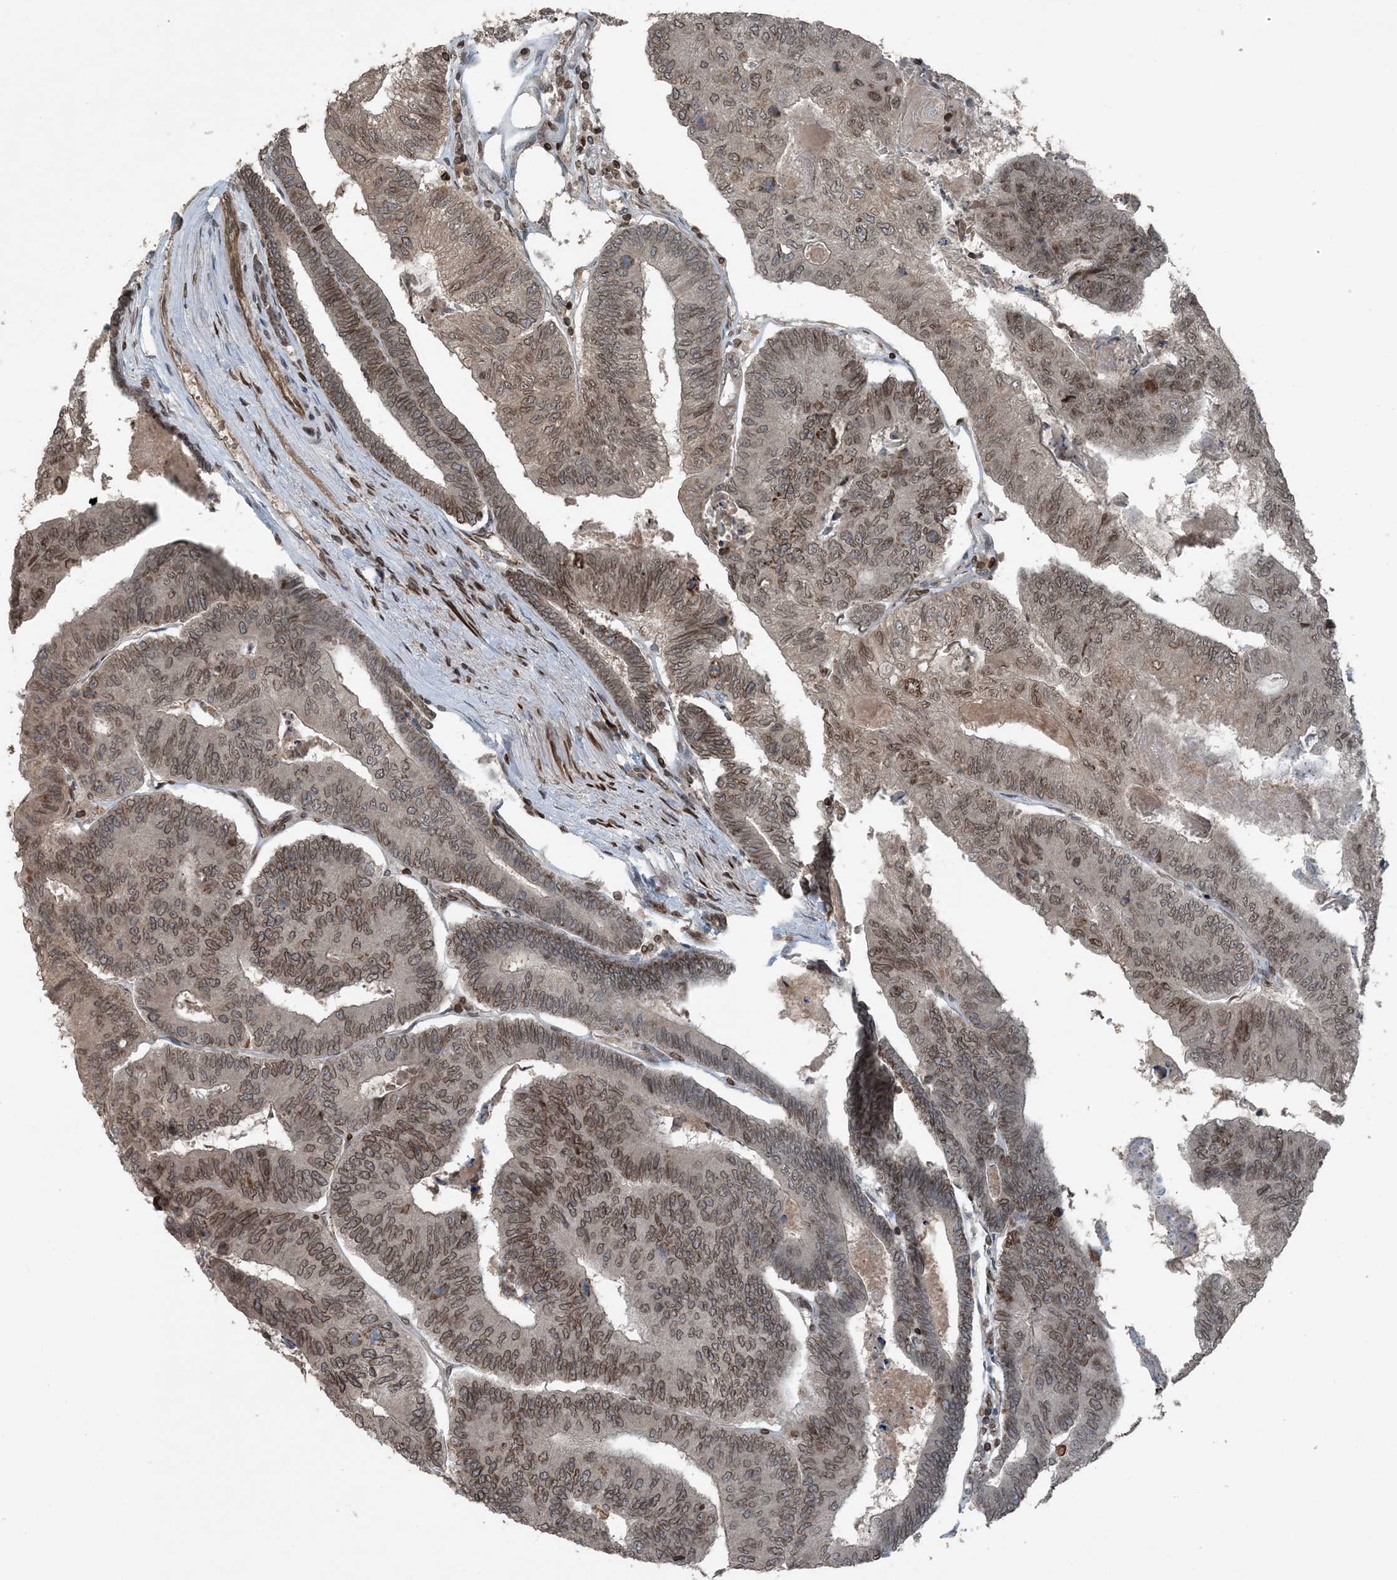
{"staining": {"intensity": "moderate", "quantity": ">75%", "location": "cytoplasmic/membranous,nuclear"}, "tissue": "colorectal cancer", "cell_type": "Tumor cells", "image_type": "cancer", "snomed": [{"axis": "morphology", "description": "Adenocarcinoma, NOS"}, {"axis": "topography", "description": "Colon"}], "caption": "Immunohistochemistry micrograph of neoplastic tissue: human colorectal cancer (adenocarcinoma) stained using IHC shows medium levels of moderate protein expression localized specifically in the cytoplasmic/membranous and nuclear of tumor cells, appearing as a cytoplasmic/membranous and nuclear brown color.", "gene": "ZFAND2B", "patient": {"sex": "female", "age": 67}}